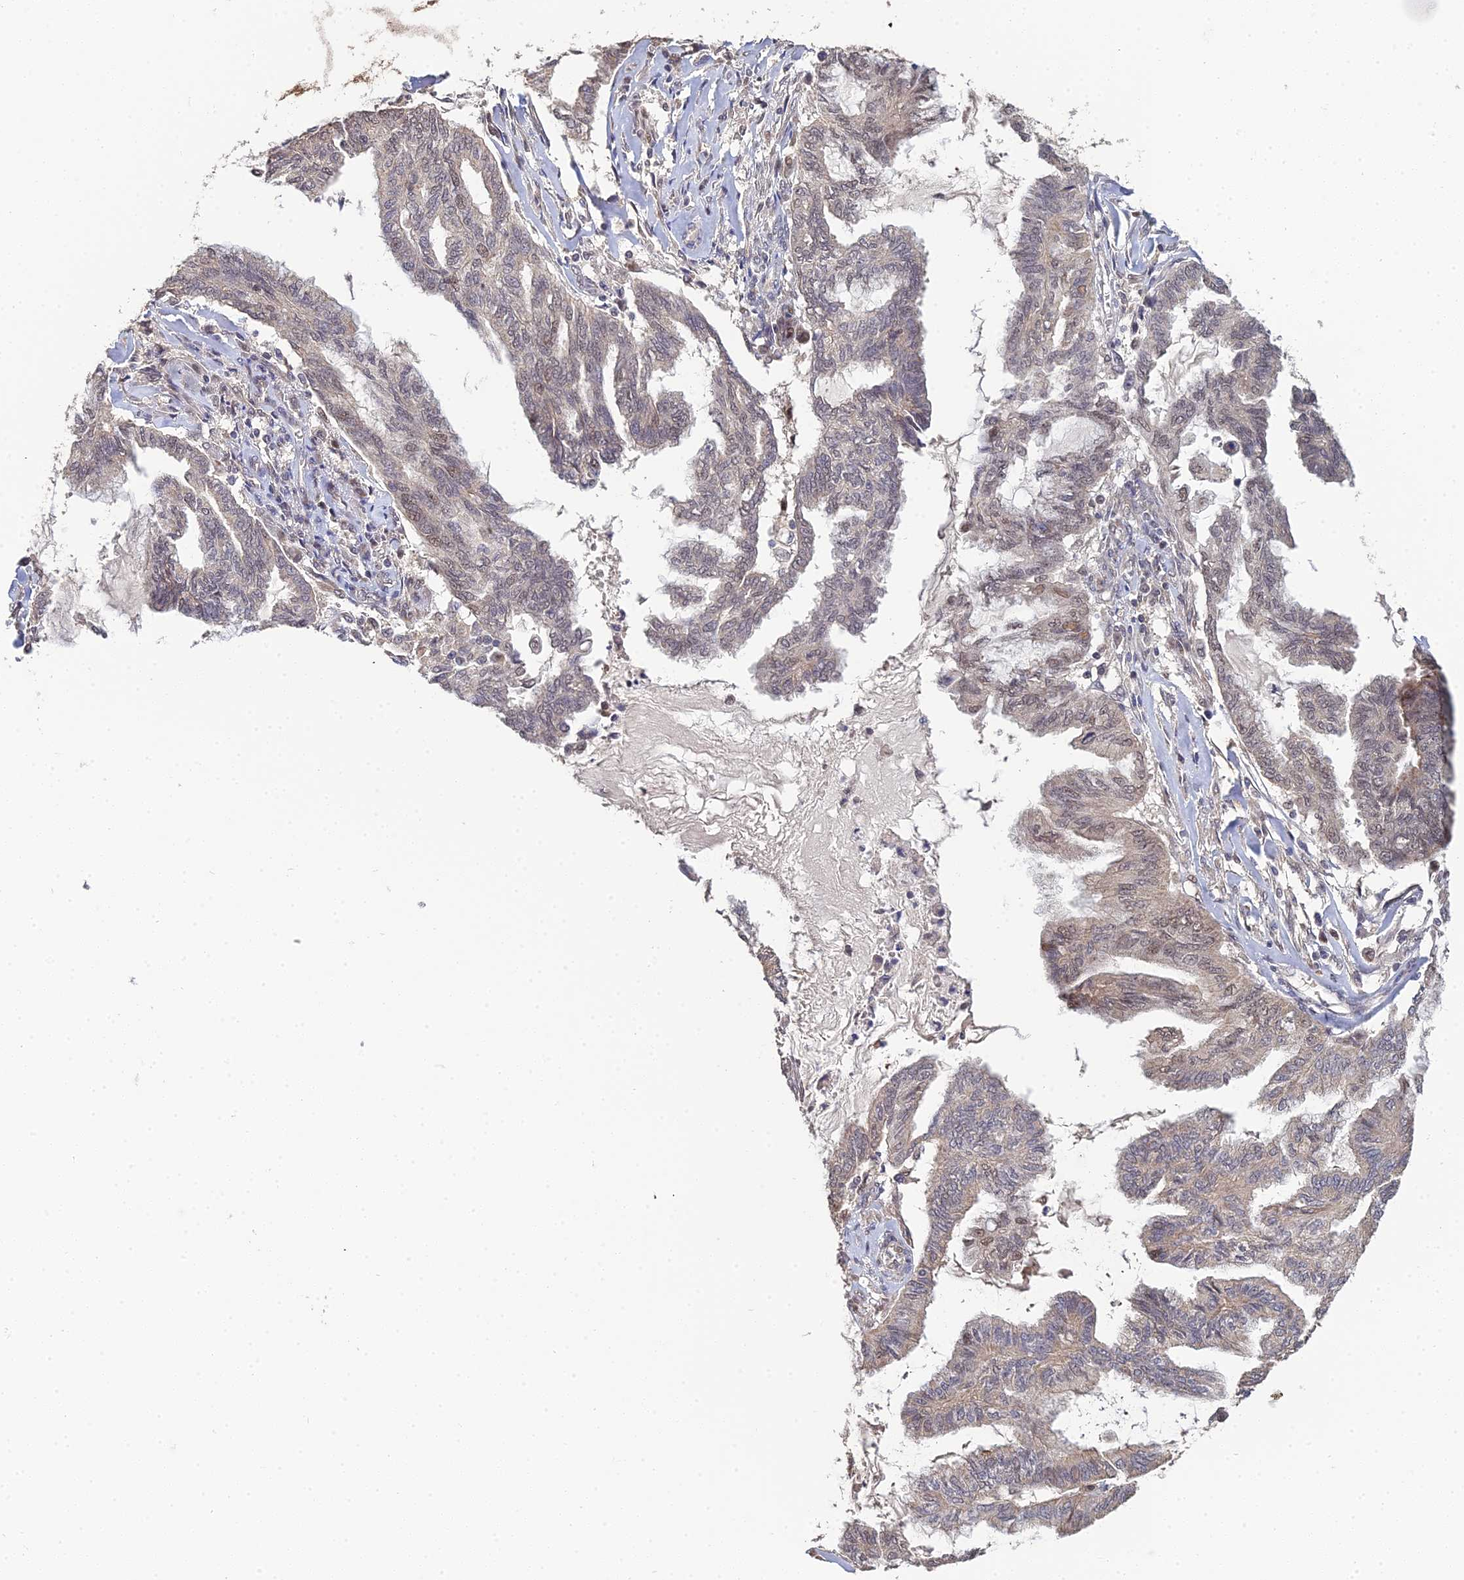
{"staining": {"intensity": "weak", "quantity": "<25%", "location": "cytoplasmic/membranous,nuclear"}, "tissue": "endometrial cancer", "cell_type": "Tumor cells", "image_type": "cancer", "snomed": [{"axis": "morphology", "description": "Adenocarcinoma, NOS"}, {"axis": "topography", "description": "Endometrium"}], "caption": "IHC photomicrograph of human adenocarcinoma (endometrial) stained for a protein (brown), which shows no positivity in tumor cells.", "gene": "ERCC5", "patient": {"sex": "female", "age": 86}}